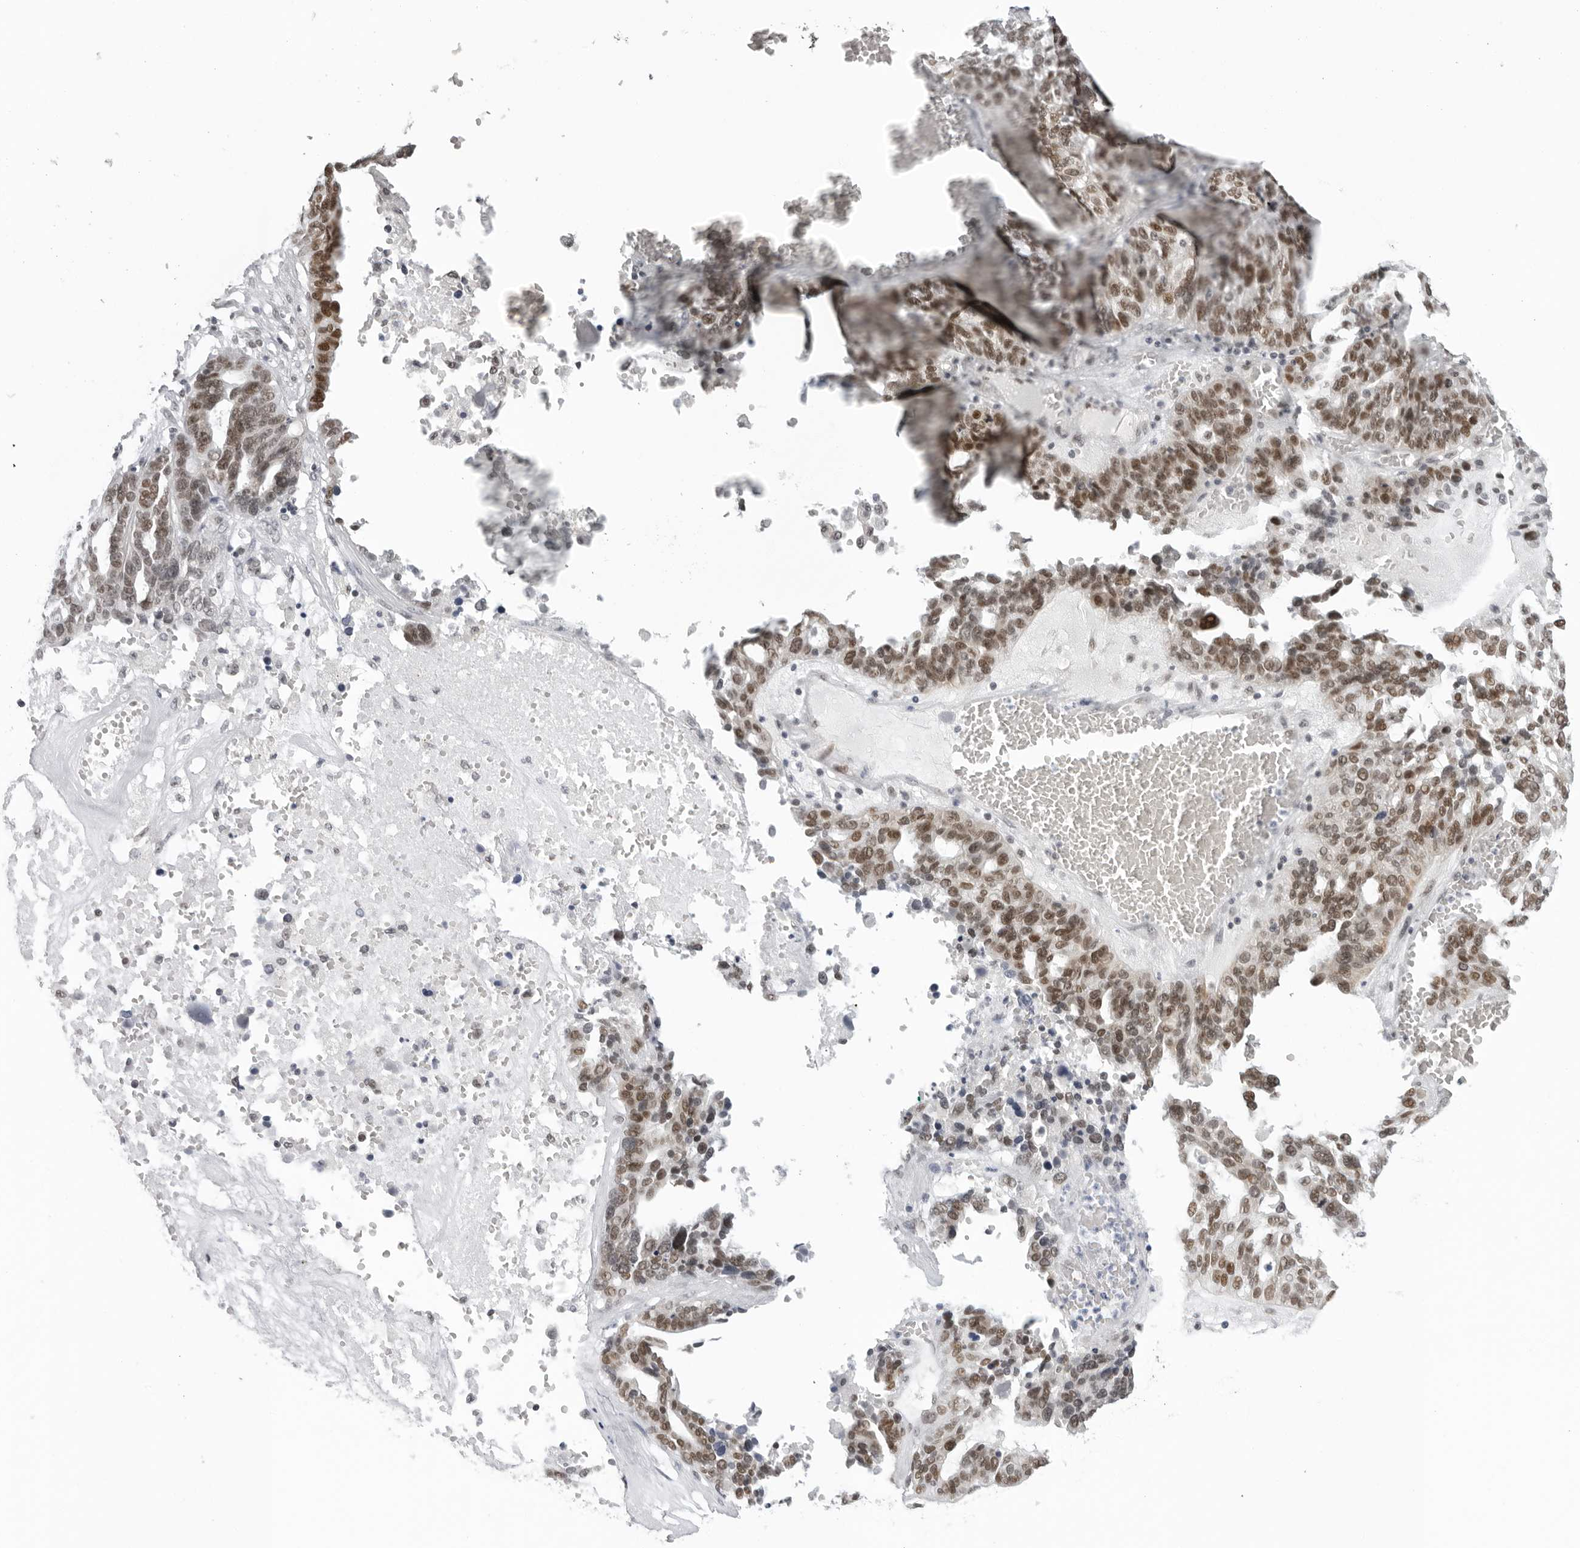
{"staining": {"intensity": "moderate", "quantity": ">75%", "location": "nuclear"}, "tissue": "ovarian cancer", "cell_type": "Tumor cells", "image_type": "cancer", "snomed": [{"axis": "morphology", "description": "Cystadenocarcinoma, serous, NOS"}, {"axis": "topography", "description": "Ovary"}], "caption": "Human ovarian cancer (serous cystadenocarcinoma) stained with a protein marker displays moderate staining in tumor cells.", "gene": "FOXK2", "patient": {"sex": "female", "age": 59}}